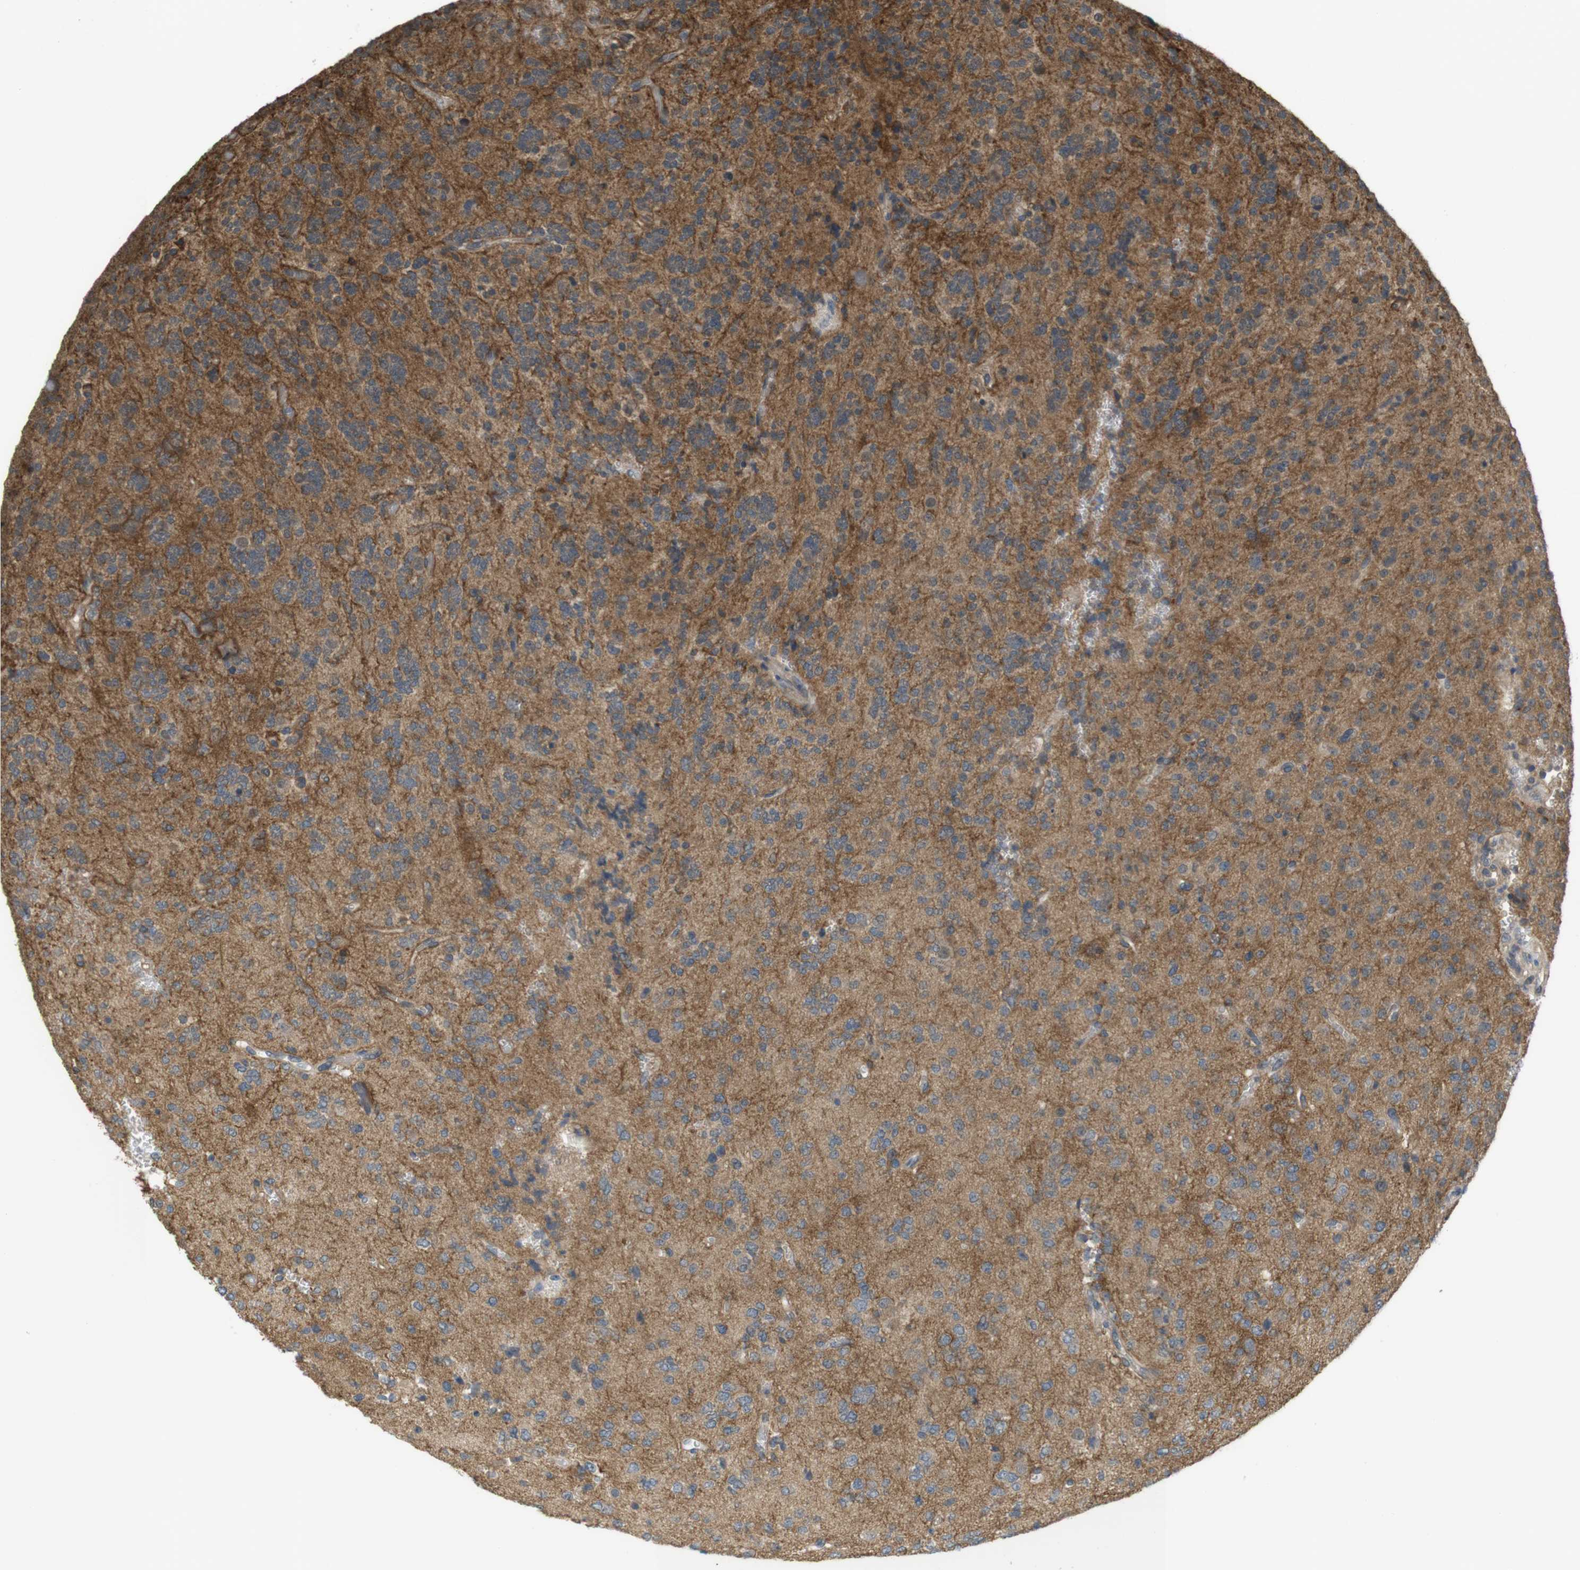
{"staining": {"intensity": "moderate", "quantity": "25%-75%", "location": "cytoplasmic/membranous"}, "tissue": "glioma", "cell_type": "Tumor cells", "image_type": "cancer", "snomed": [{"axis": "morphology", "description": "Glioma, malignant, Low grade"}, {"axis": "topography", "description": "Brain"}], "caption": "Human glioma stained for a protein (brown) demonstrates moderate cytoplasmic/membranous positive staining in approximately 25%-75% of tumor cells.", "gene": "RNF130", "patient": {"sex": "male", "age": 38}}